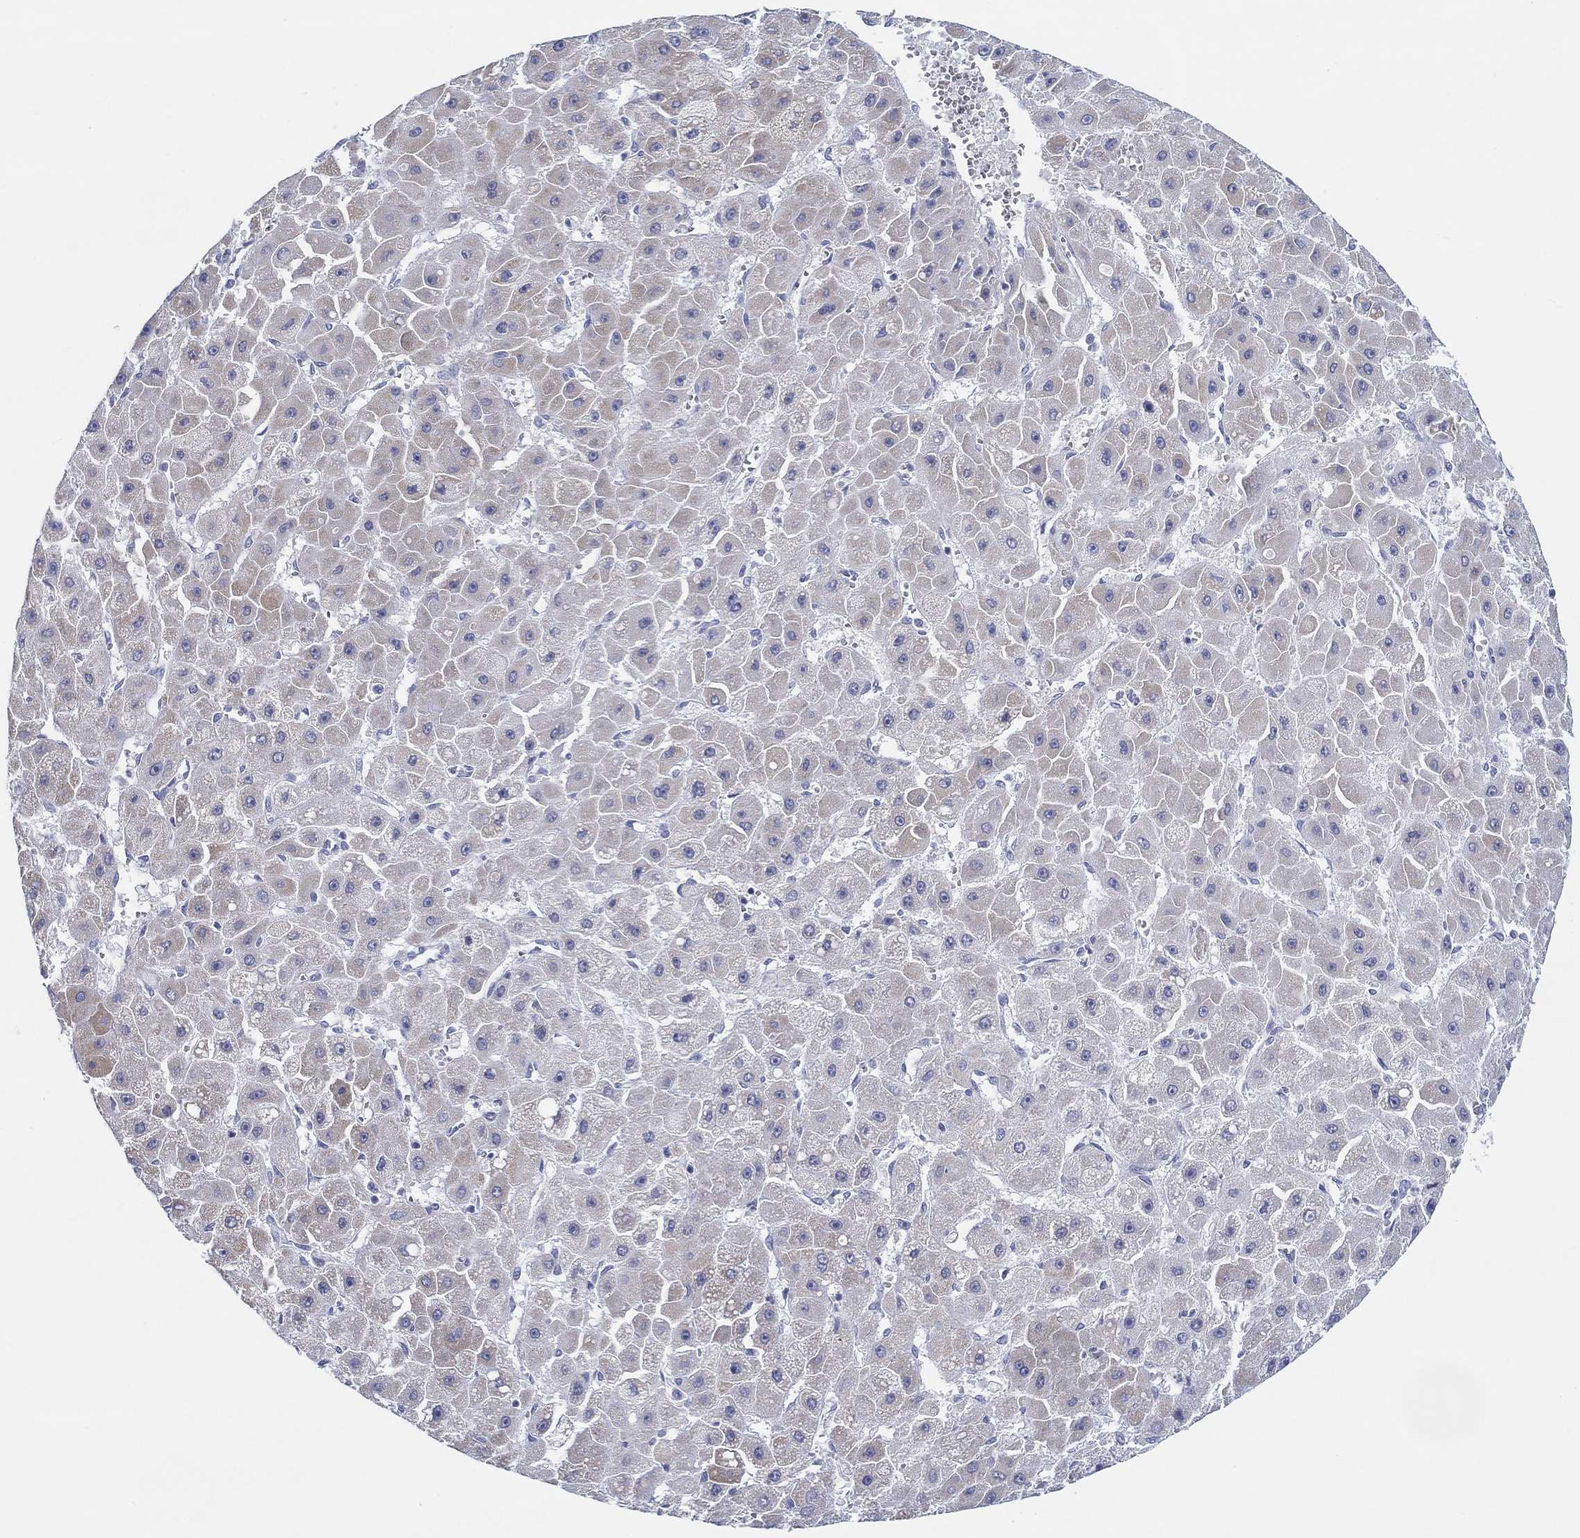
{"staining": {"intensity": "weak", "quantity": "25%-75%", "location": "cytoplasmic/membranous"}, "tissue": "liver cancer", "cell_type": "Tumor cells", "image_type": "cancer", "snomed": [{"axis": "morphology", "description": "Carcinoma, Hepatocellular, NOS"}, {"axis": "topography", "description": "Liver"}], "caption": "Immunohistochemical staining of liver hepatocellular carcinoma exhibits weak cytoplasmic/membranous protein expression in approximately 25%-75% of tumor cells.", "gene": "HAPLN4", "patient": {"sex": "female", "age": 25}}